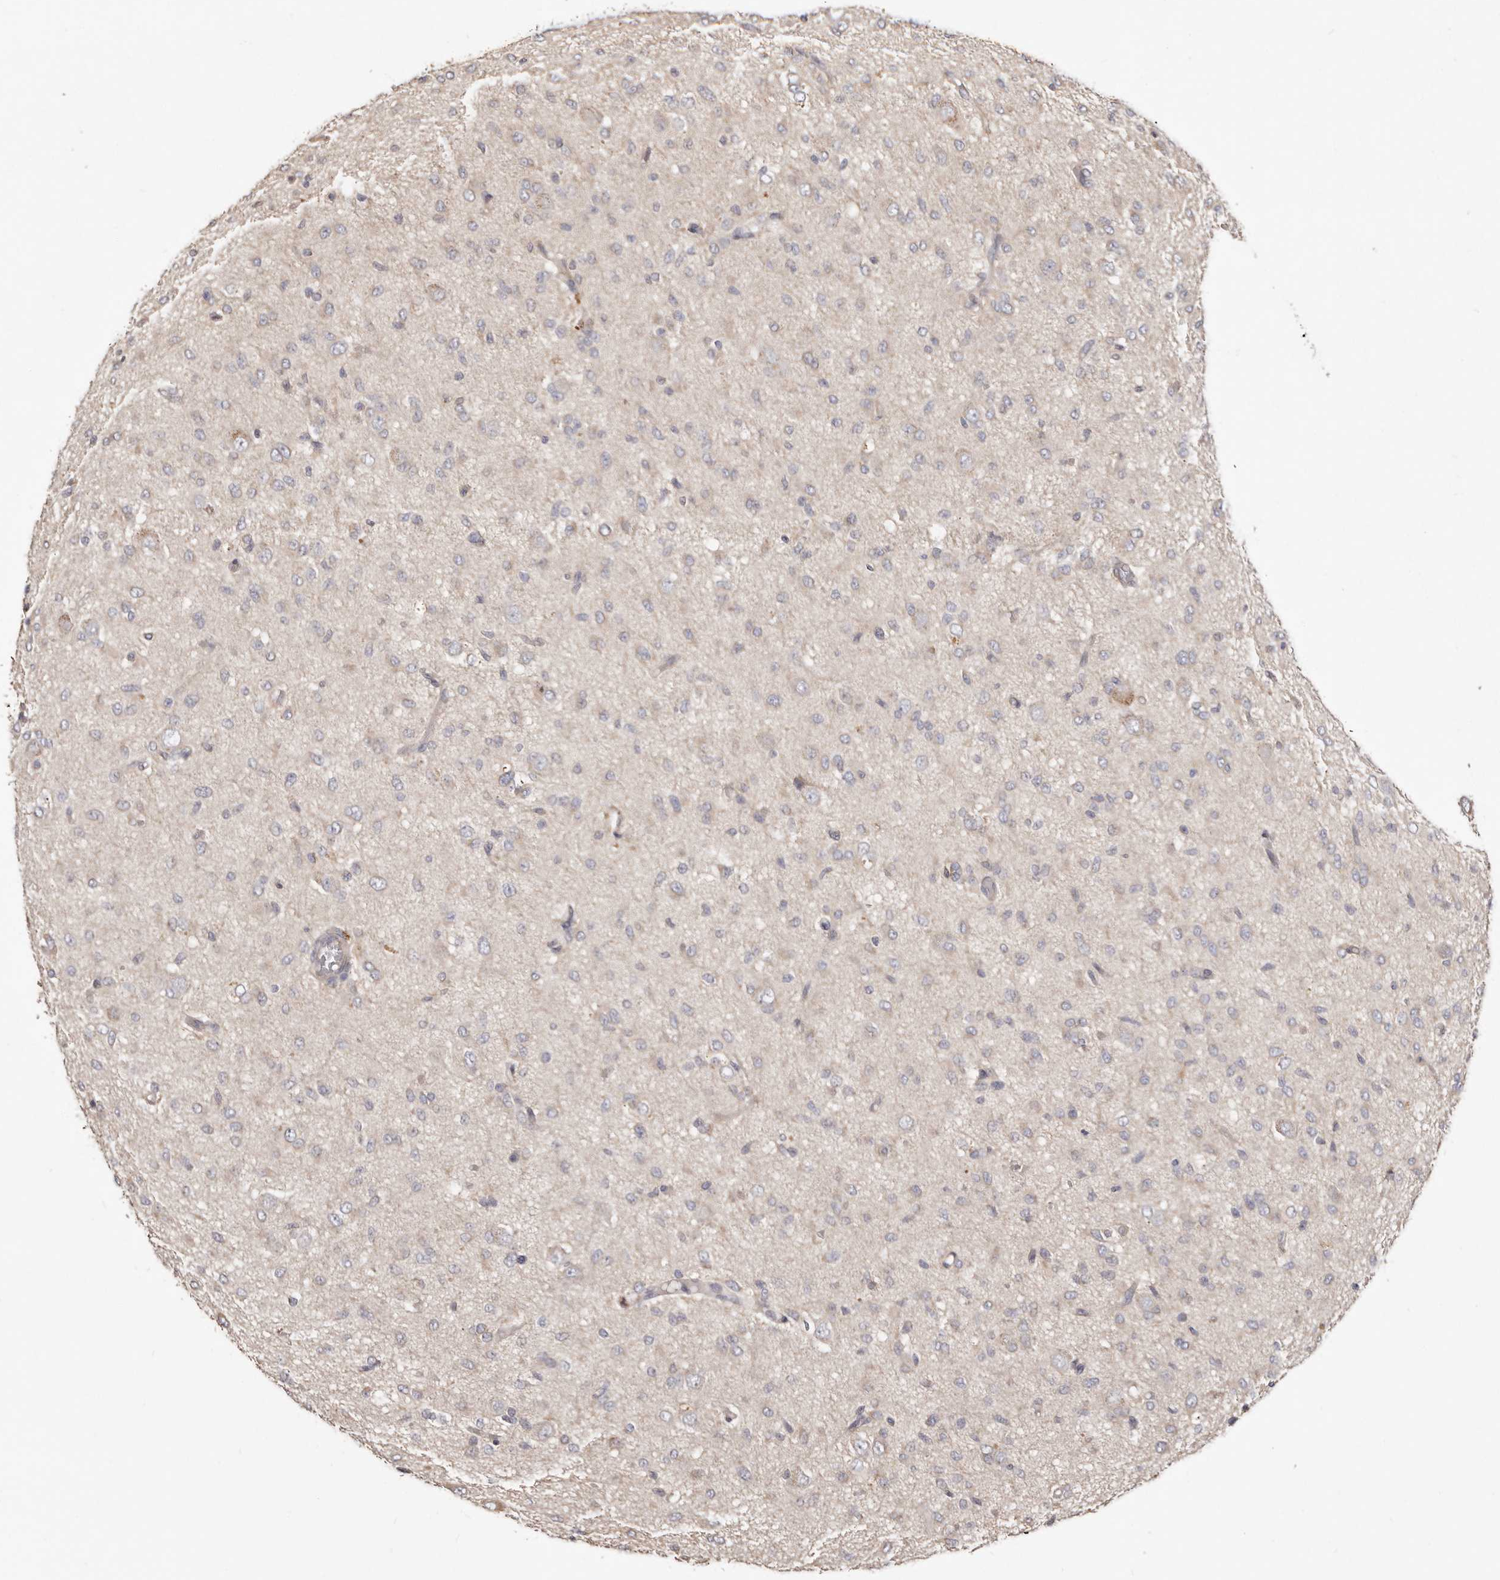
{"staining": {"intensity": "negative", "quantity": "none", "location": "none"}, "tissue": "glioma", "cell_type": "Tumor cells", "image_type": "cancer", "snomed": [{"axis": "morphology", "description": "Glioma, malignant, High grade"}, {"axis": "topography", "description": "Brain"}], "caption": "This is an IHC image of malignant glioma (high-grade). There is no positivity in tumor cells.", "gene": "LRRC25", "patient": {"sex": "female", "age": 59}}